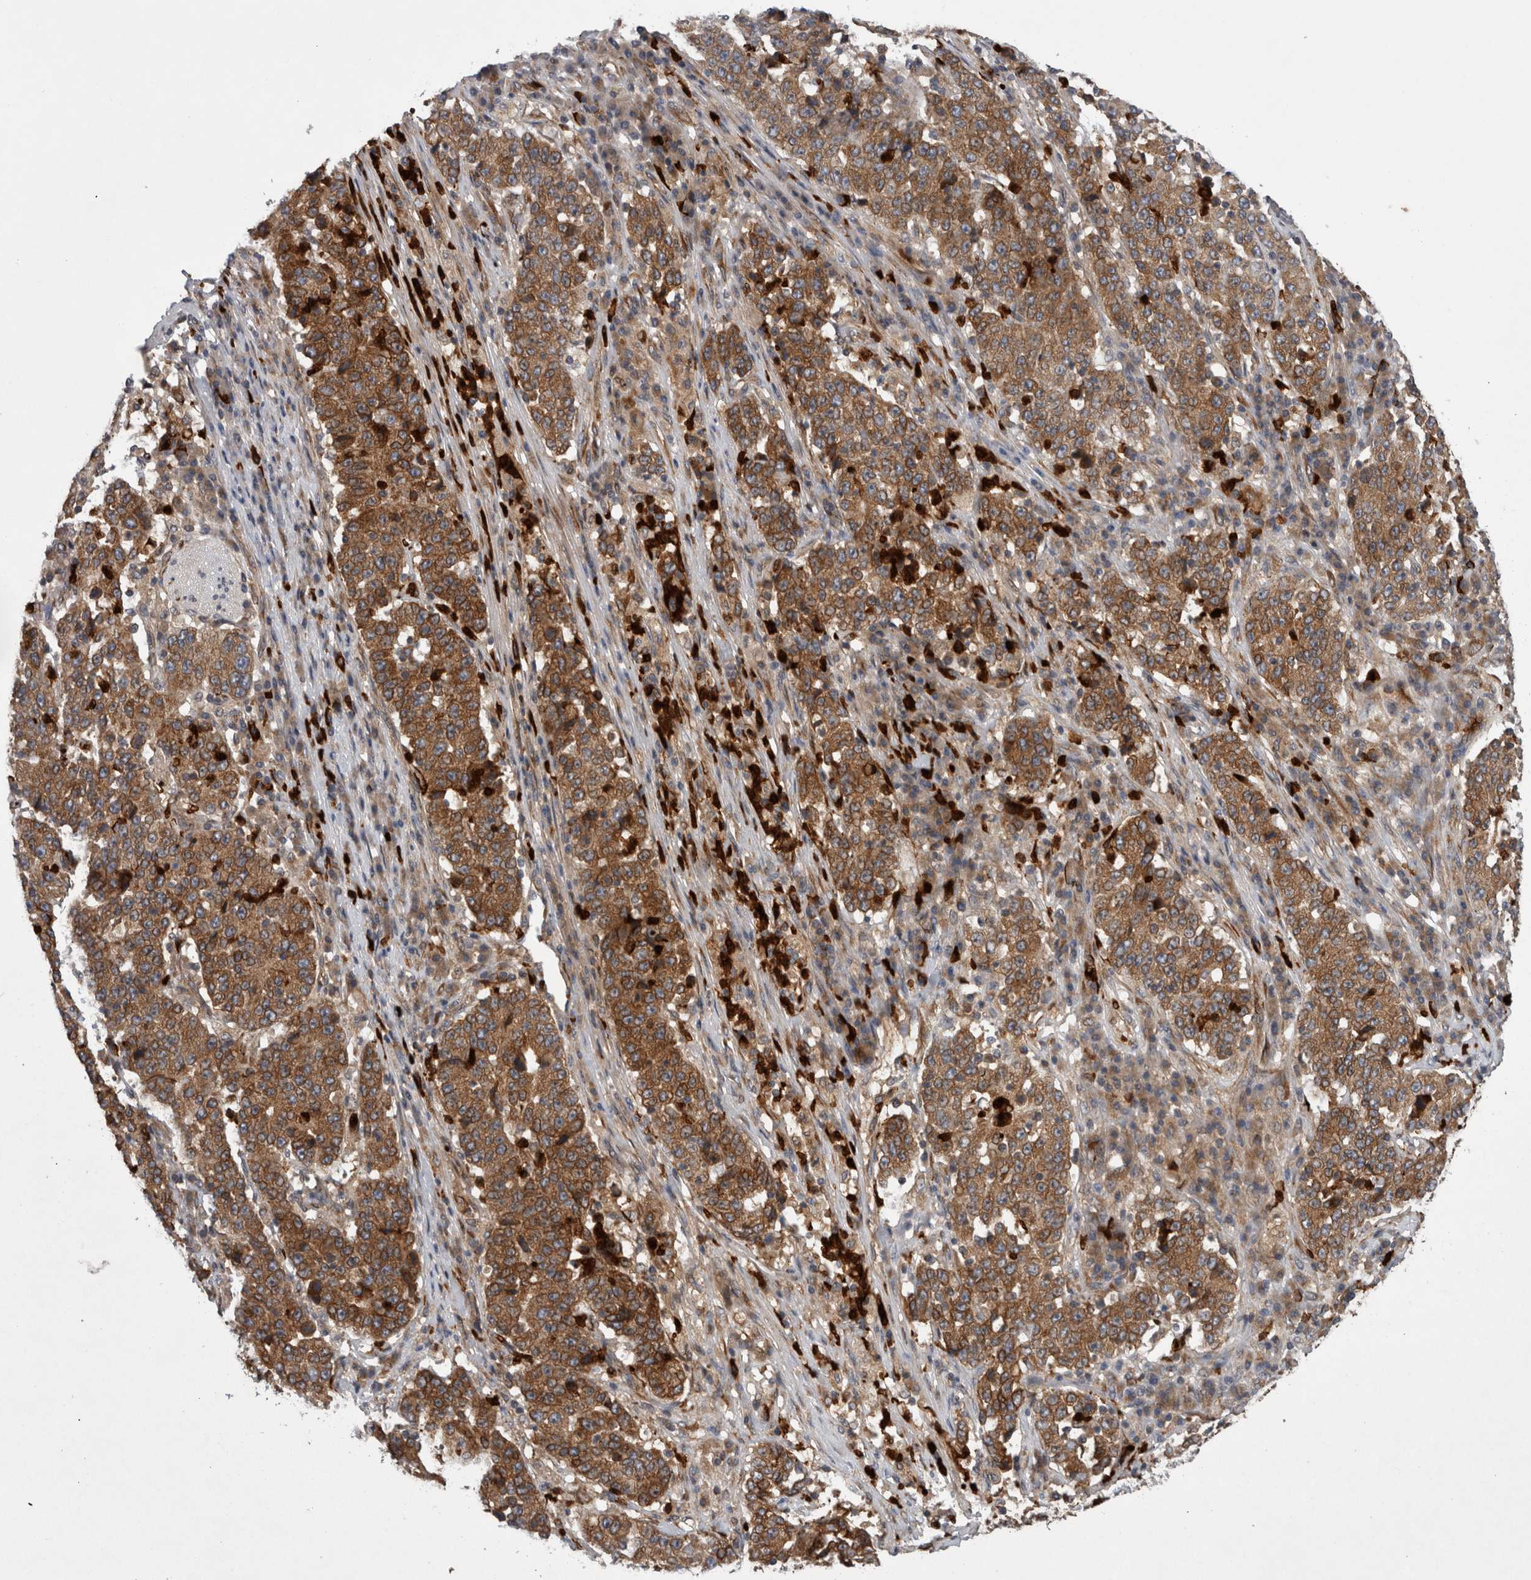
{"staining": {"intensity": "strong", "quantity": ">75%", "location": "cytoplasmic/membranous"}, "tissue": "stomach cancer", "cell_type": "Tumor cells", "image_type": "cancer", "snomed": [{"axis": "morphology", "description": "Adenocarcinoma, NOS"}, {"axis": "topography", "description": "Stomach"}], "caption": "A micrograph showing strong cytoplasmic/membranous expression in approximately >75% of tumor cells in stomach adenocarcinoma, as visualized by brown immunohistochemical staining.", "gene": "PDCD2", "patient": {"sex": "male", "age": 59}}